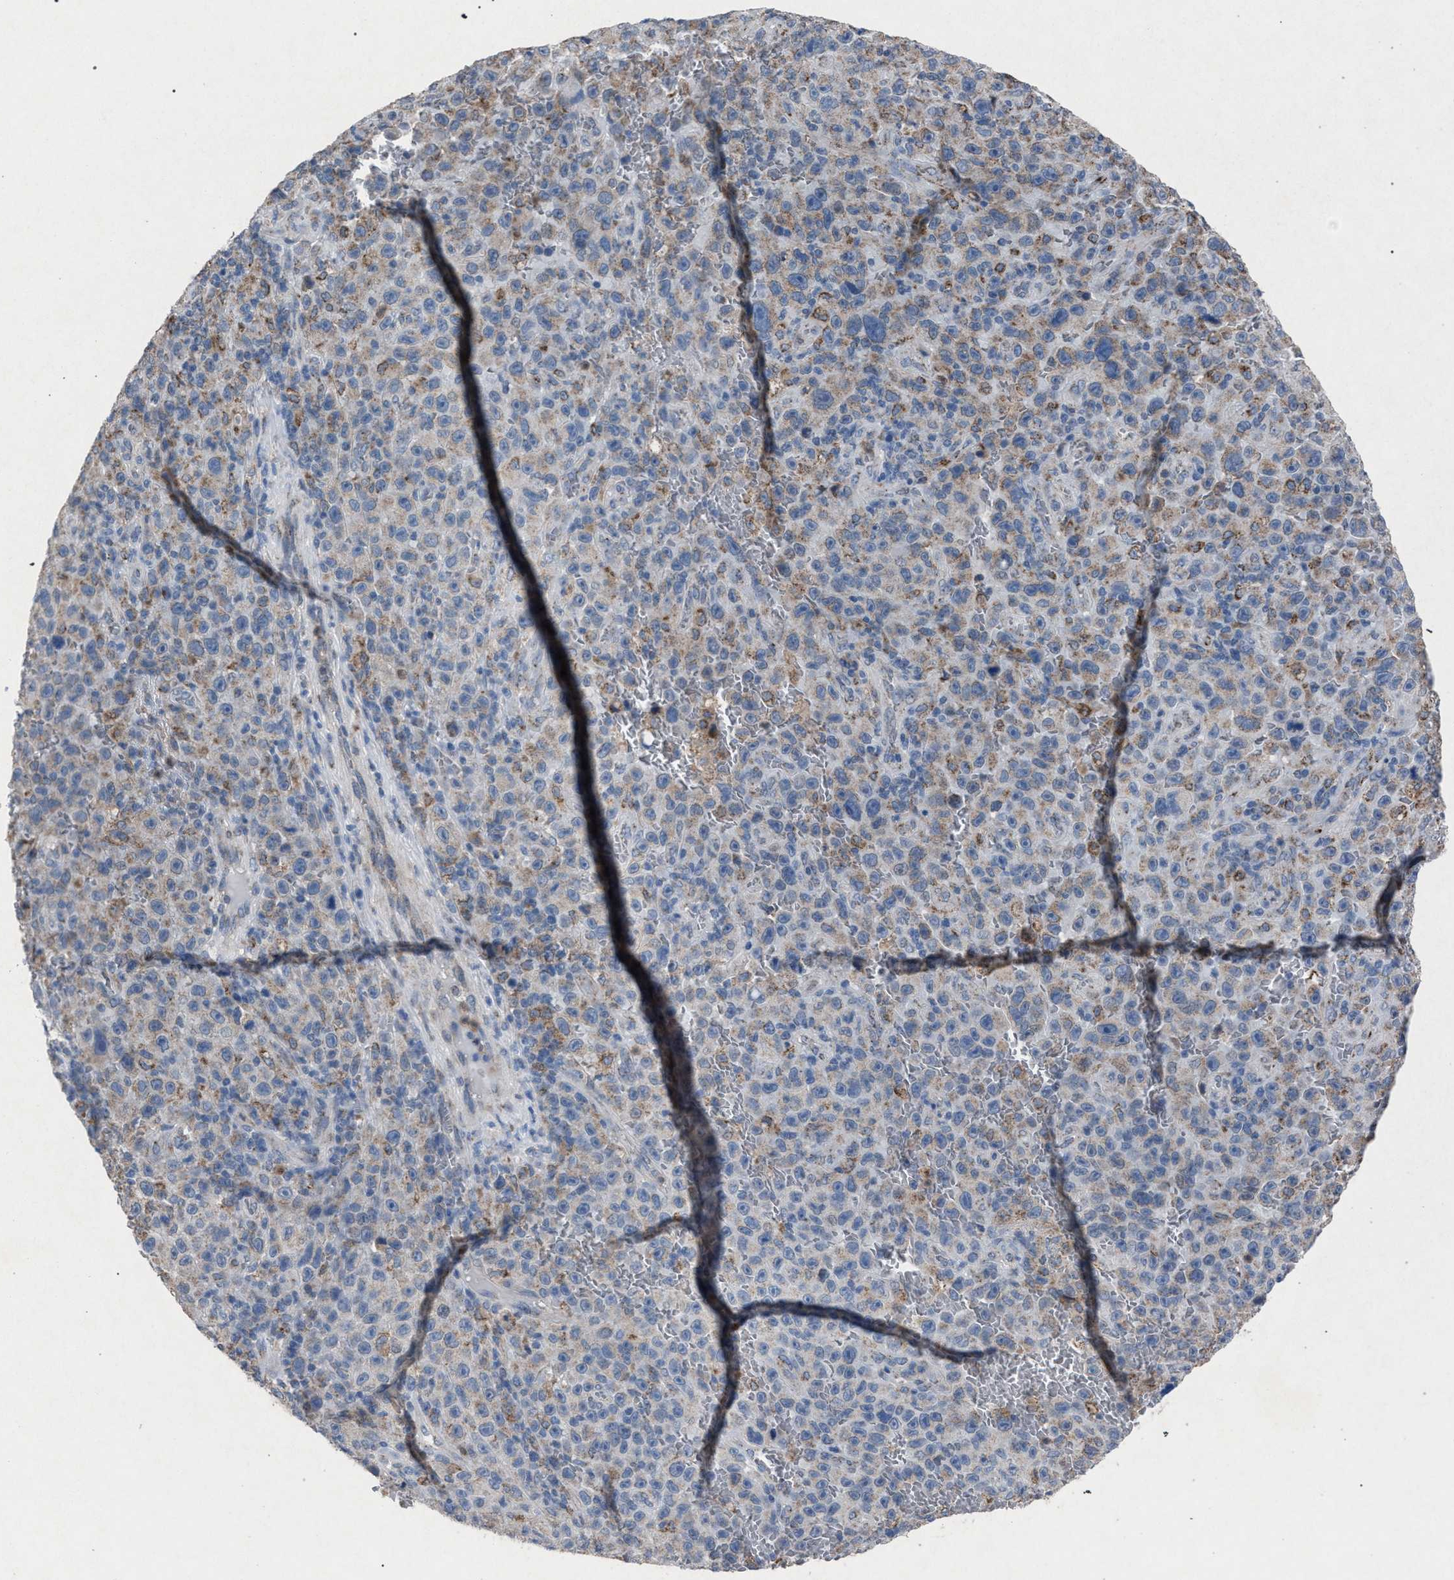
{"staining": {"intensity": "weak", "quantity": "<25%", "location": "cytoplasmic/membranous"}, "tissue": "melanoma", "cell_type": "Tumor cells", "image_type": "cancer", "snomed": [{"axis": "morphology", "description": "Malignant melanoma, NOS"}, {"axis": "topography", "description": "Skin"}], "caption": "This is an immunohistochemistry (IHC) photomicrograph of human malignant melanoma. There is no expression in tumor cells.", "gene": "HSD17B4", "patient": {"sex": "female", "age": 82}}